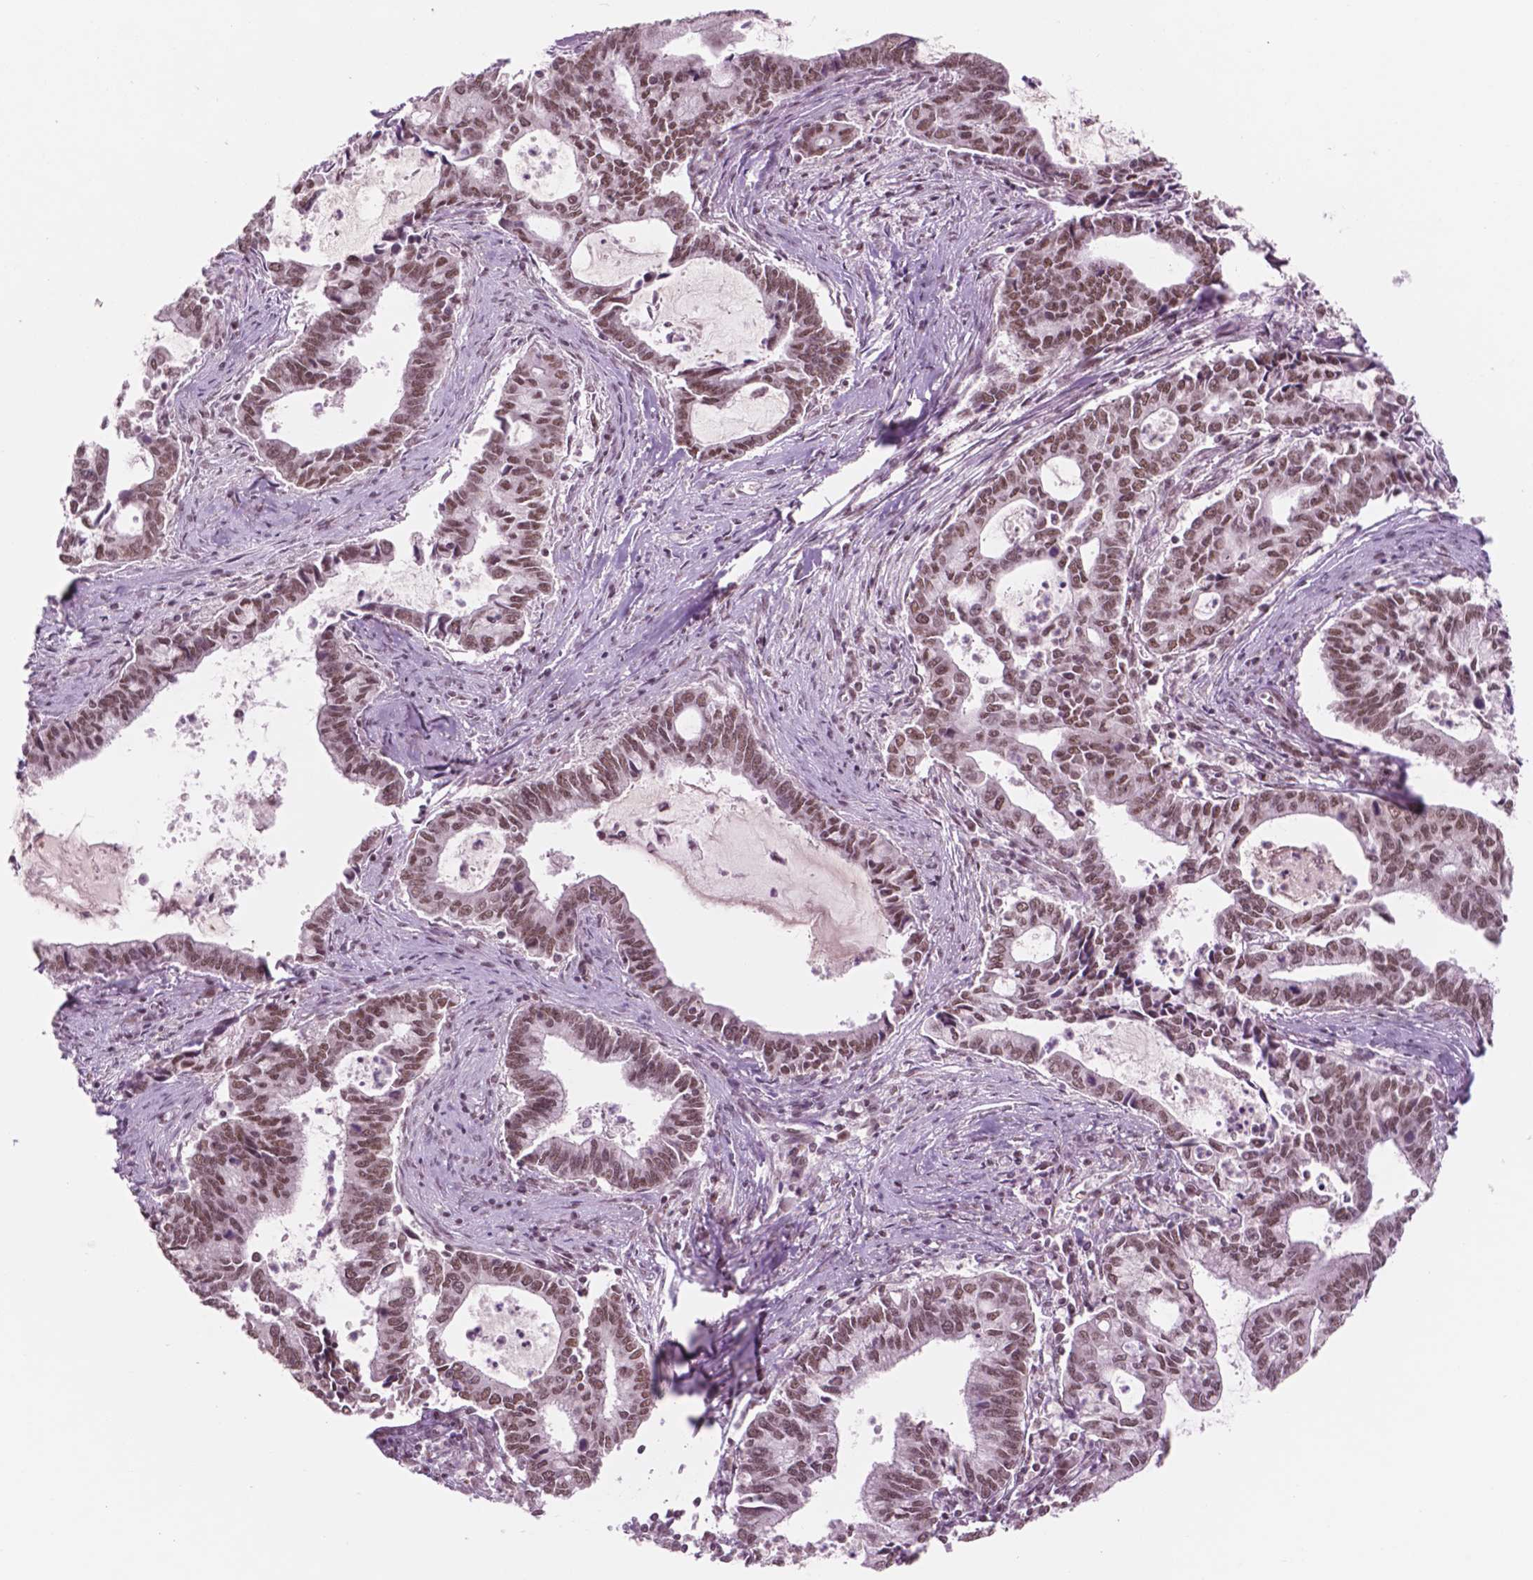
{"staining": {"intensity": "moderate", "quantity": ">75%", "location": "nuclear"}, "tissue": "cervical cancer", "cell_type": "Tumor cells", "image_type": "cancer", "snomed": [{"axis": "morphology", "description": "Adenocarcinoma, NOS"}, {"axis": "topography", "description": "Cervix"}], "caption": "This is a photomicrograph of immunohistochemistry (IHC) staining of cervical cancer (adenocarcinoma), which shows moderate positivity in the nuclear of tumor cells.", "gene": "POLR2E", "patient": {"sex": "female", "age": 42}}